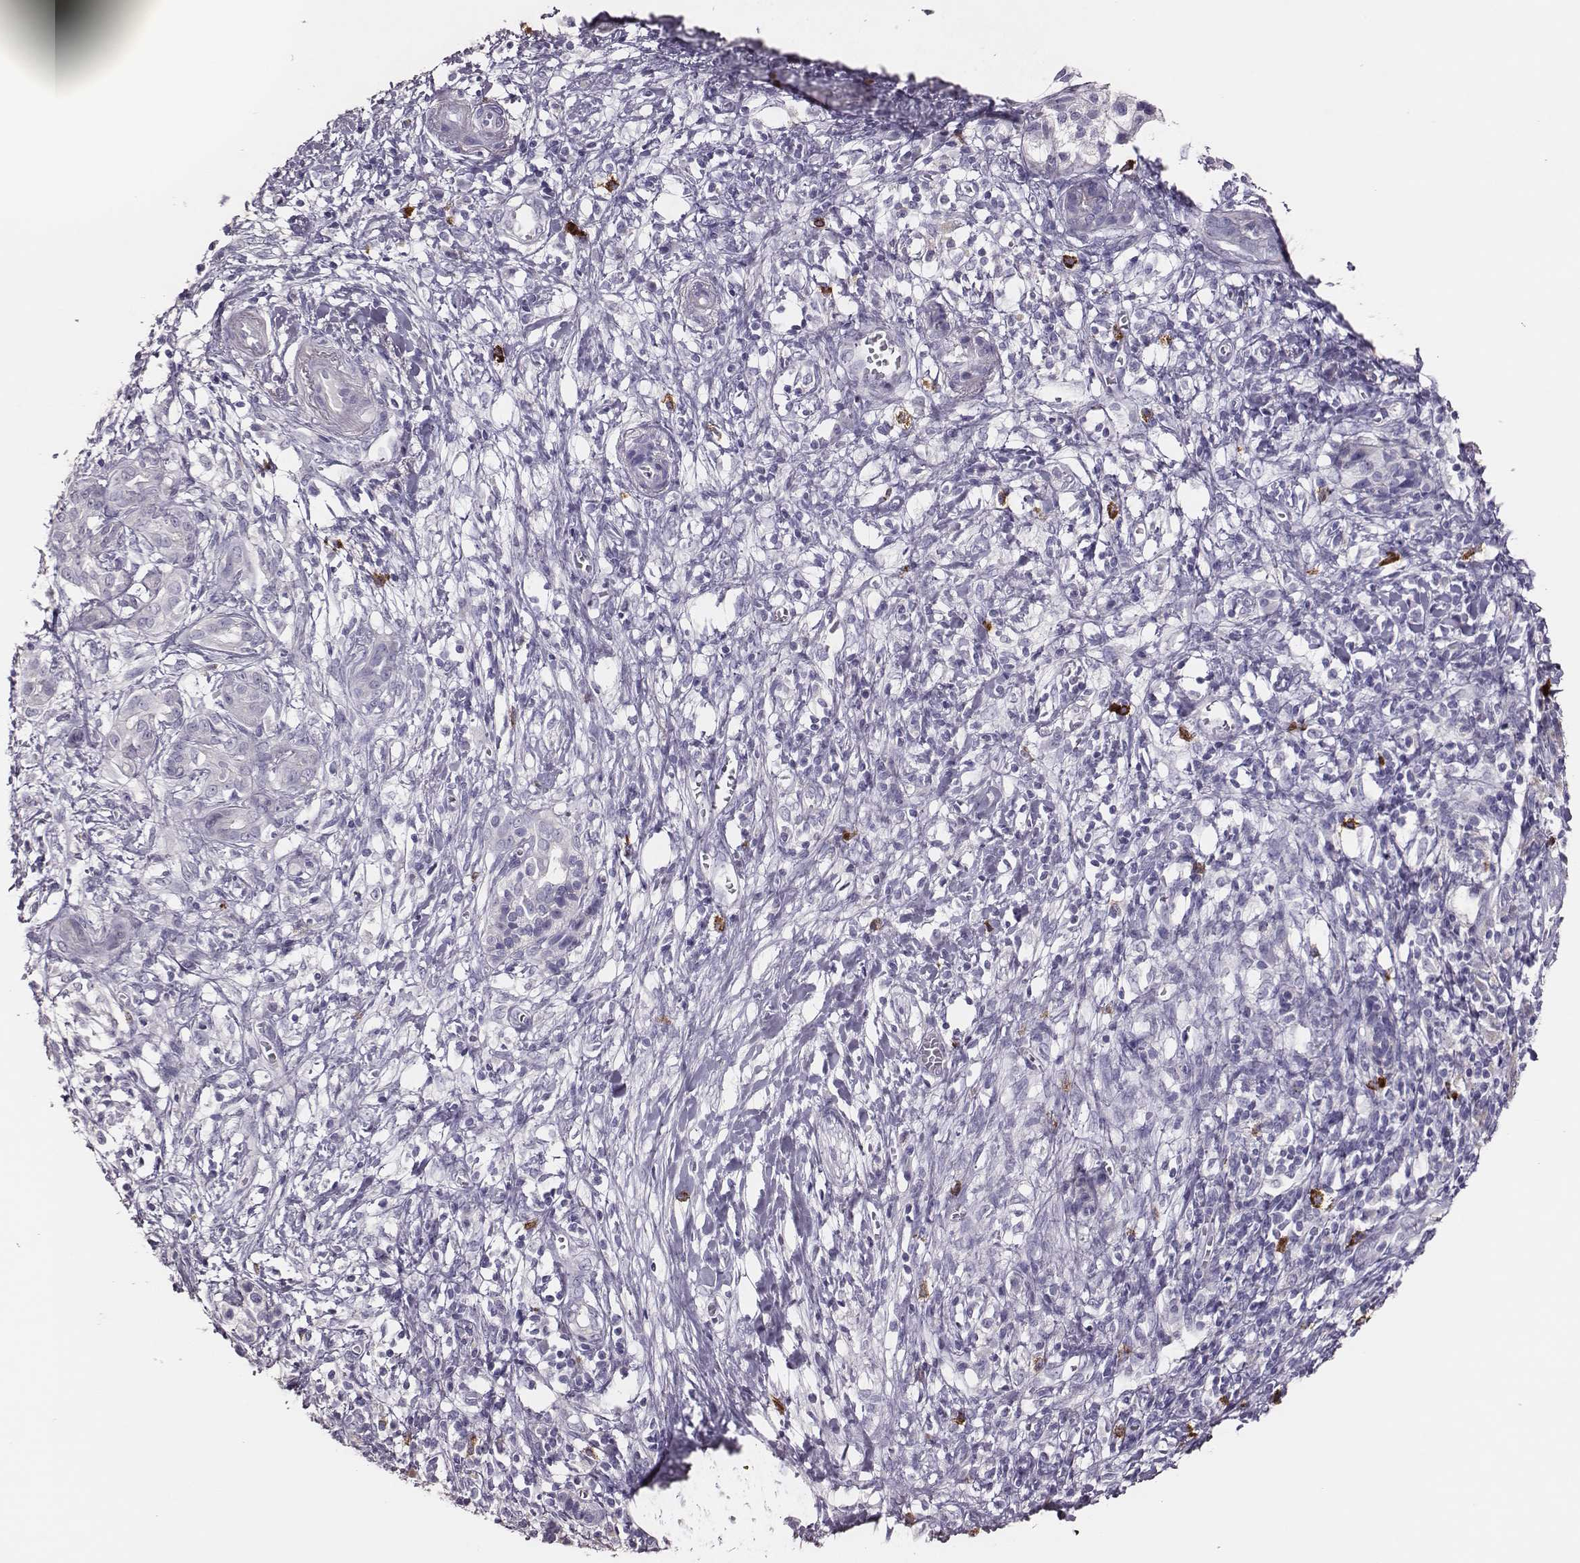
{"staining": {"intensity": "negative", "quantity": "none", "location": "none"}, "tissue": "pancreatic cancer", "cell_type": "Tumor cells", "image_type": "cancer", "snomed": [{"axis": "morphology", "description": "Adenocarcinoma, NOS"}, {"axis": "topography", "description": "Pancreas"}], "caption": "Immunohistochemical staining of pancreatic adenocarcinoma reveals no significant positivity in tumor cells.", "gene": "P2RY10", "patient": {"sex": "male", "age": 61}}